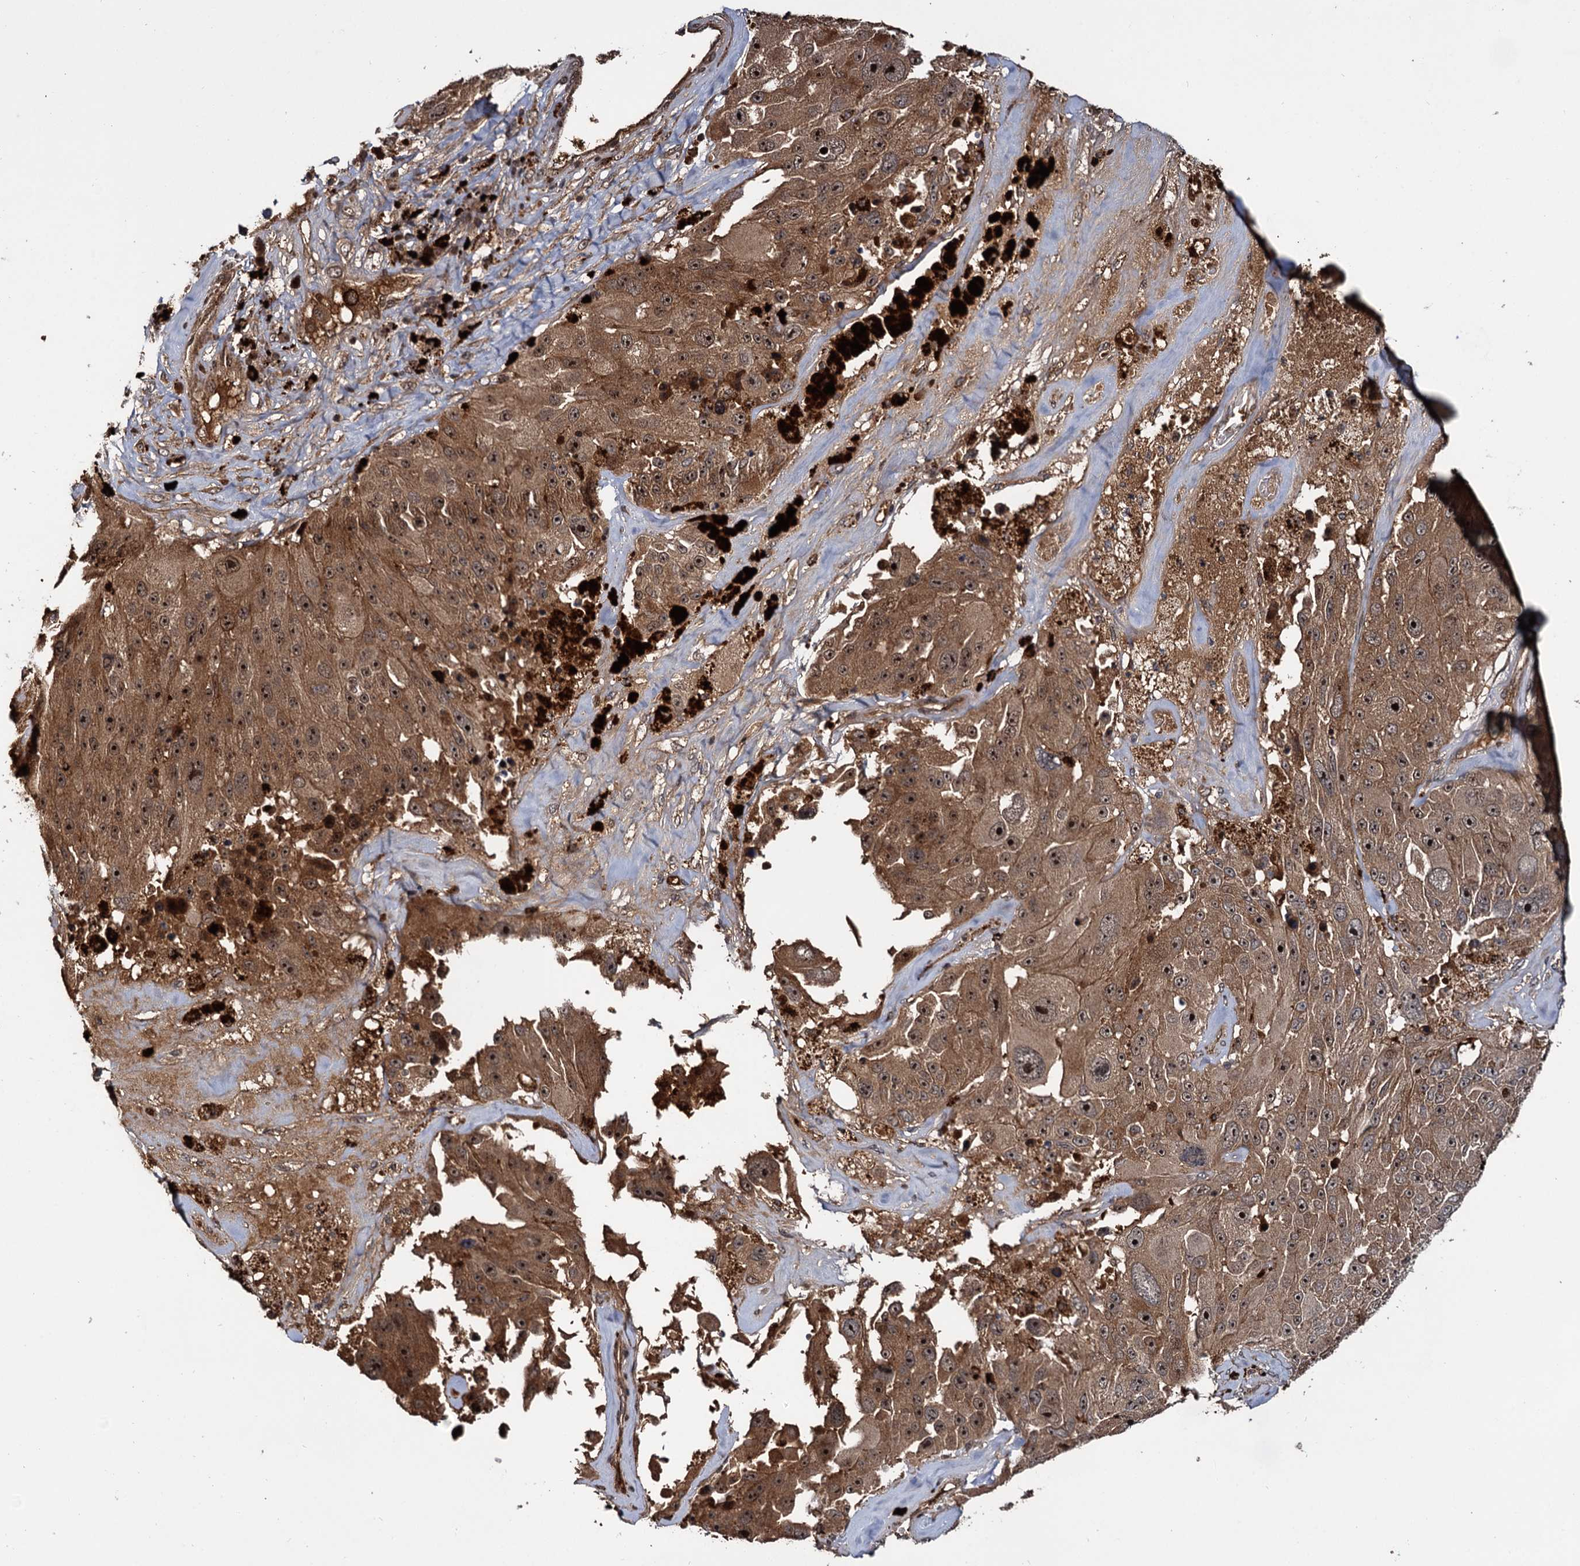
{"staining": {"intensity": "moderate", "quantity": ">75%", "location": "cytoplasmic/membranous,nuclear"}, "tissue": "melanoma", "cell_type": "Tumor cells", "image_type": "cancer", "snomed": [{"axis": "morphology", "description": "Malignant melanoma, Metastatic site"}, {"axis": "topography", "description": "Lymph node"}], "caption": "Malignant melanoma (metastatic site) tissue exhibits moderate cytoplasmic/membranous and nuclear staining in approximately >75% of tumor cells", "gene": "CEP192", "patient": {"sex": "male", "age": 62}}